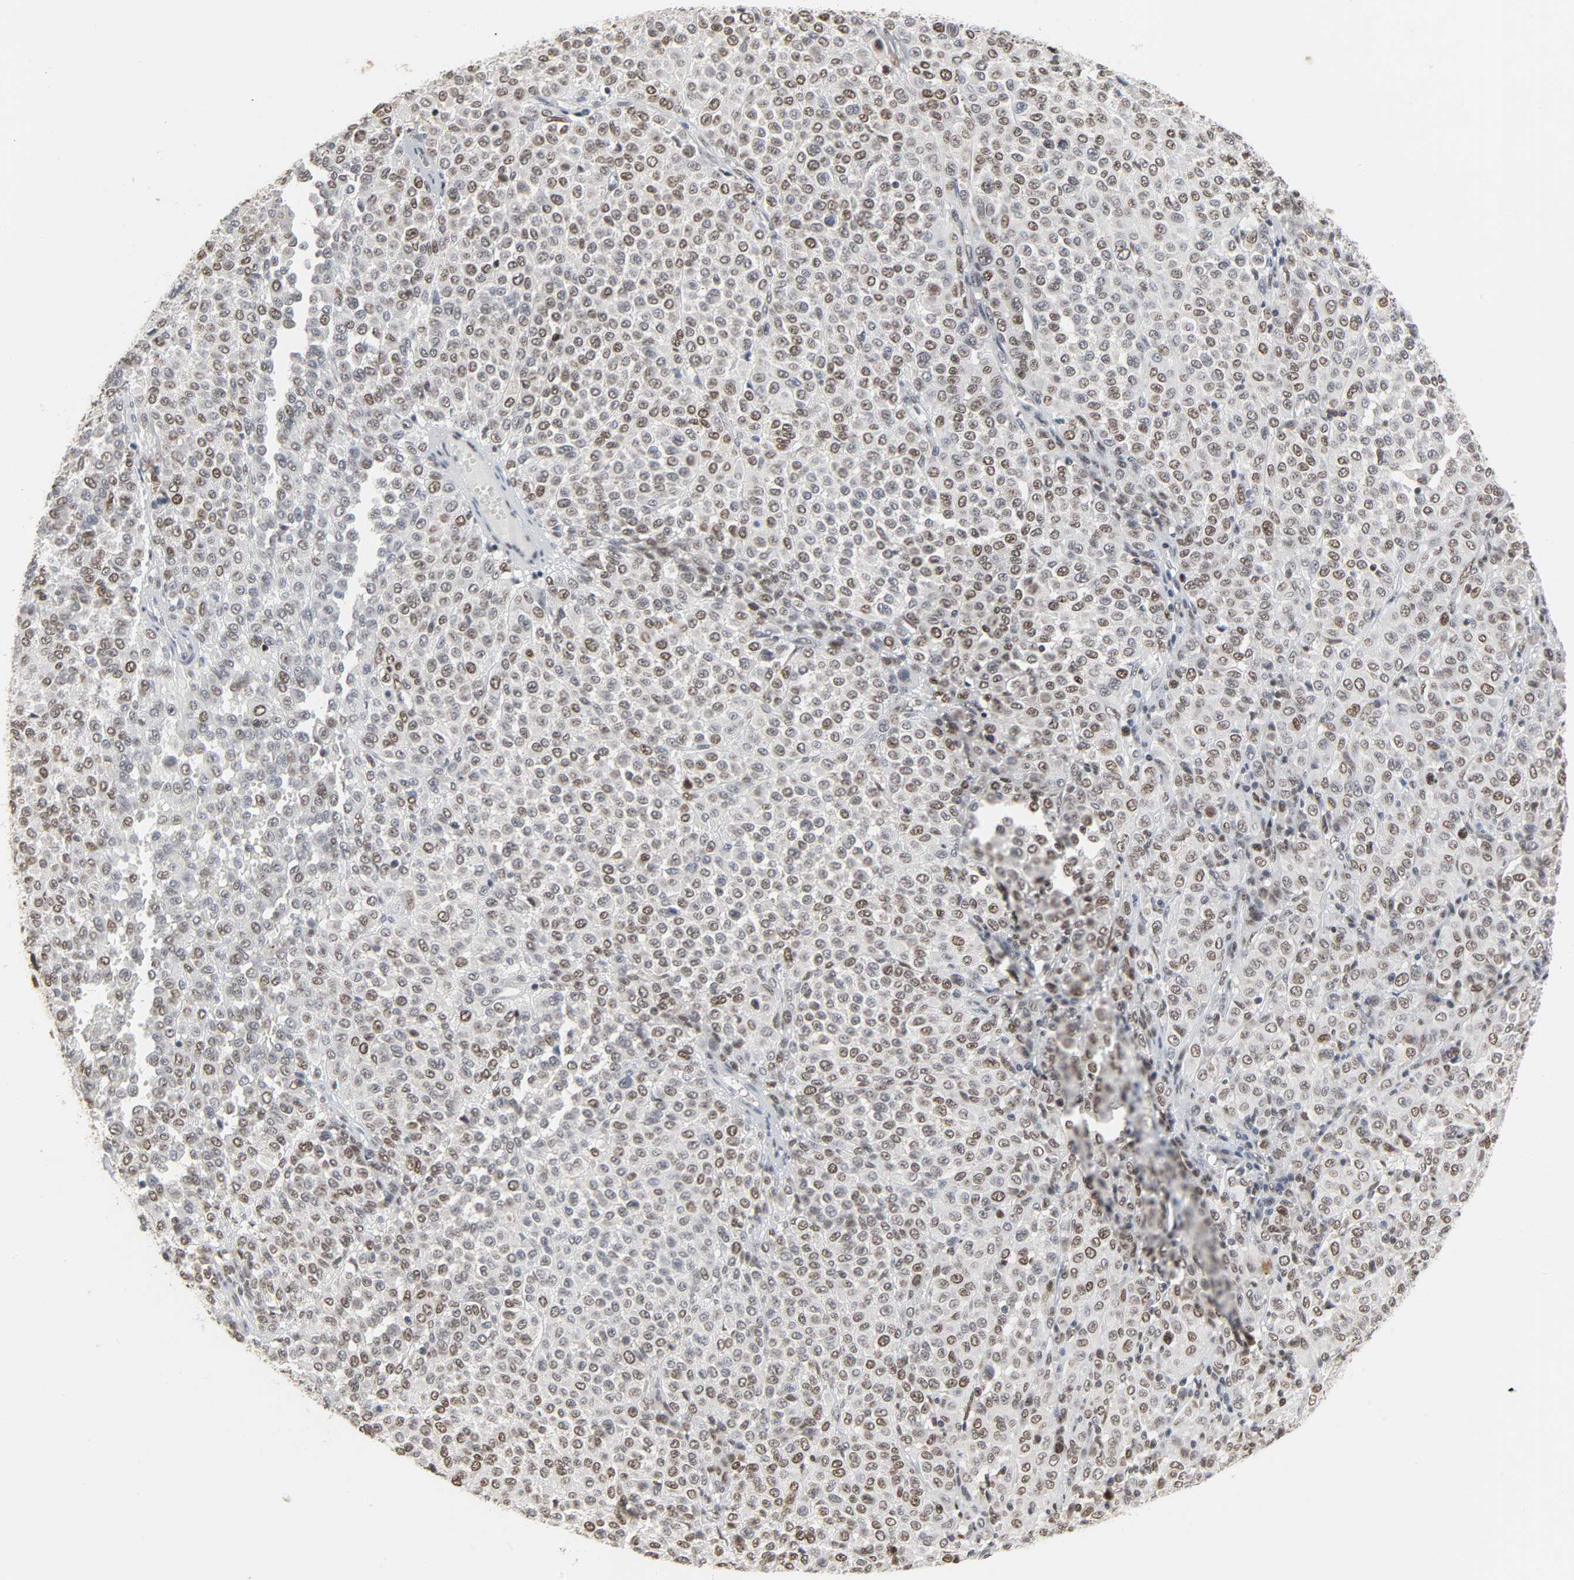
{"staining": {"intensity": "weak", "quantity": "<25%", "location": "nuclear"}, "tissue": "melanoma", "cell_type": "Tumor cells", "image_type": "cancer", "snomed": [{"axis": "morphology", "description": "Malignant melanoma, Metastatic site"}, {"axis": "topography", "description": "Pancreas"}], "caption": "Tumor cells are negative for protein expression in human melanoma.", "gene": "DAZAP1", "patient": {"sex": "female", "age": 30}}